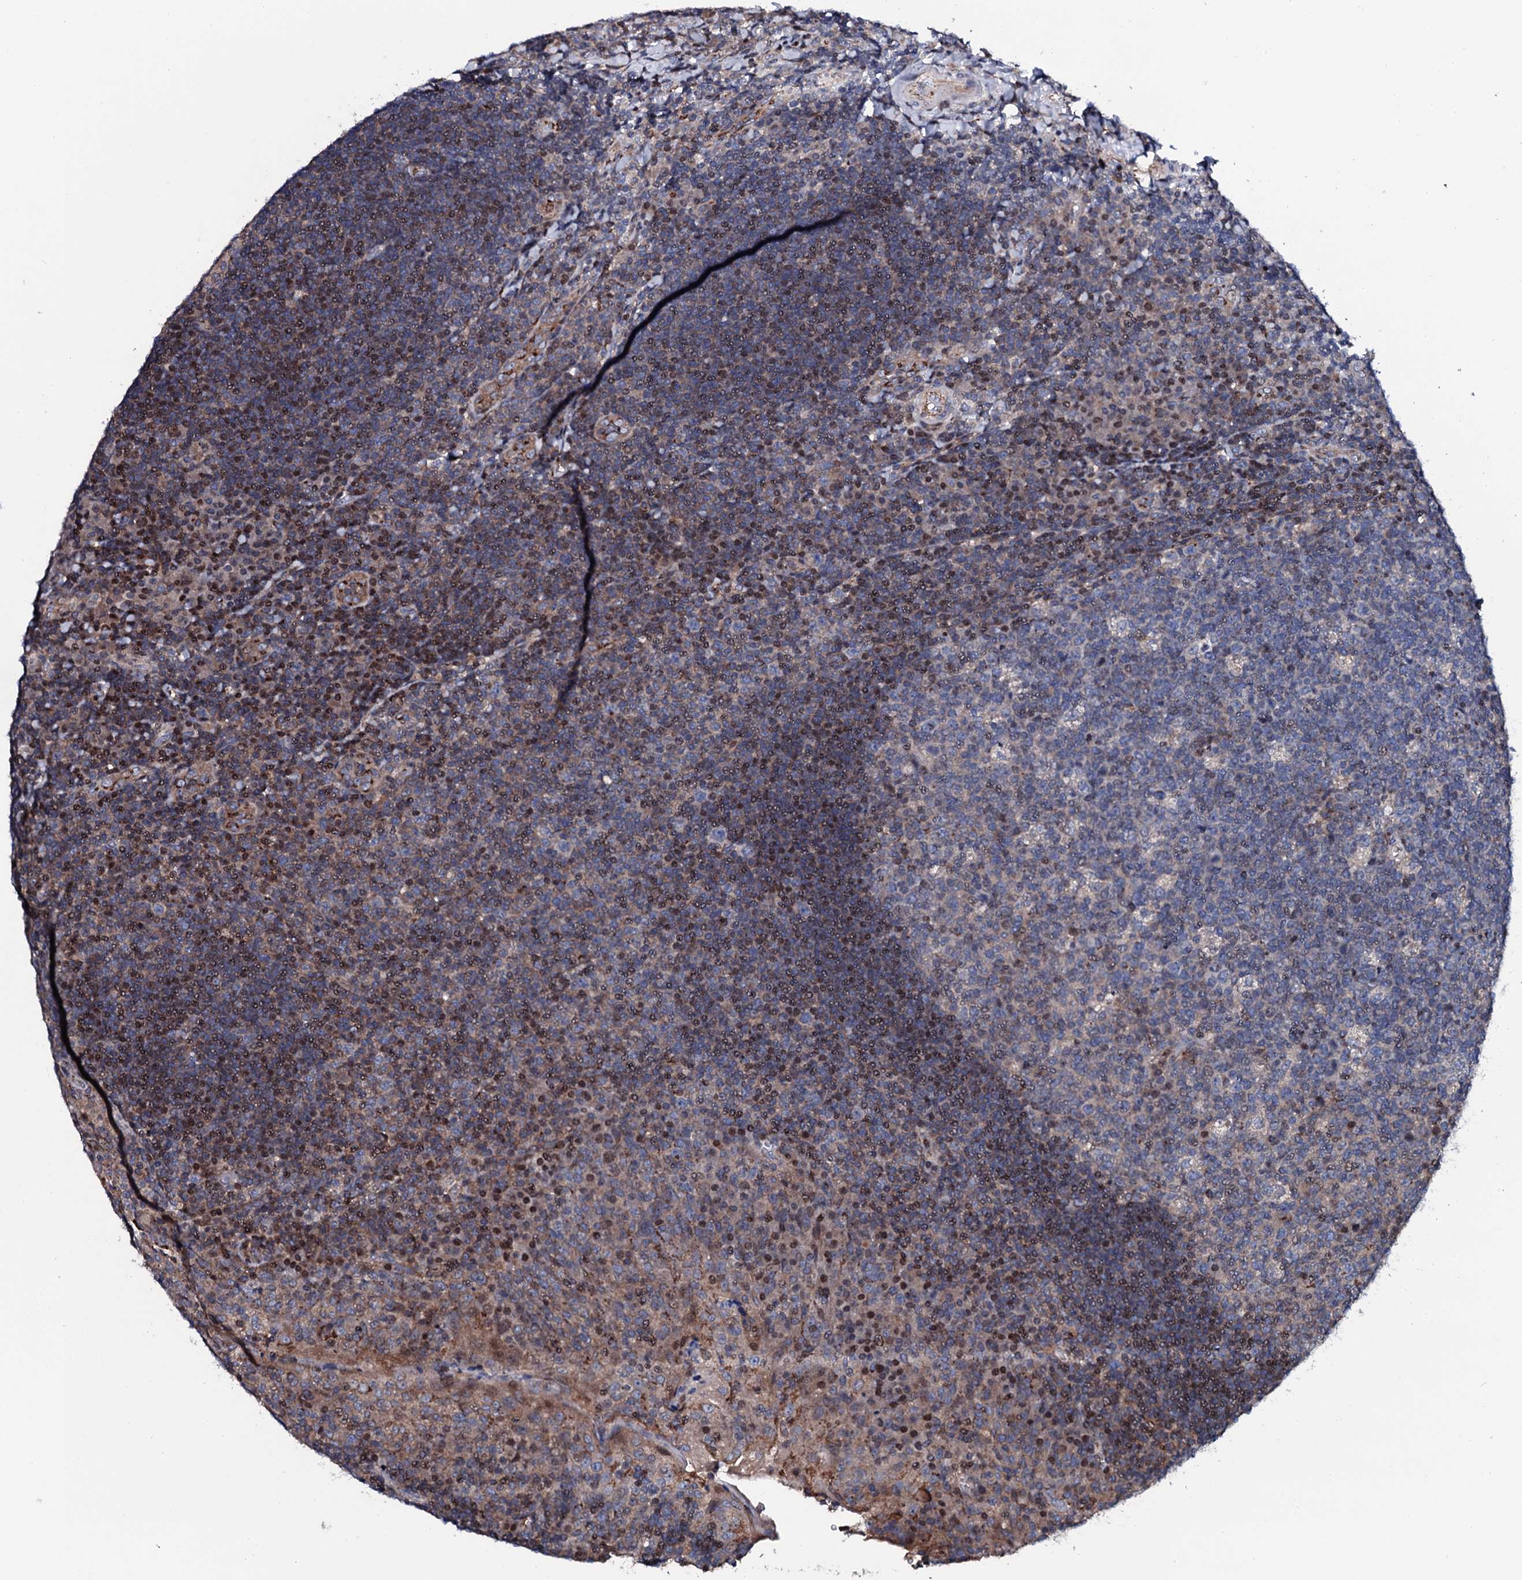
{"staining": {"intensity": "weak", "quantity": "<25%", "location": "nuclear"}, "tissue": "tonsil", "cell_type": "Germinal center cells", "image_type": "normal", "snomed": [{"axis": "morphology", "description": "Normal tissue, NOS"}, {"axis": "topography", "description": "Tonsil"}], "caption": "Unremarkable tonsil was stained to show a protein in brown. There is no significant positivity in germinal center cells. (Immunohistochemistry, brightfield microscopy, high magnification).", "gene": "PLET1", "patient": {"sex": "male", "age": 17}}